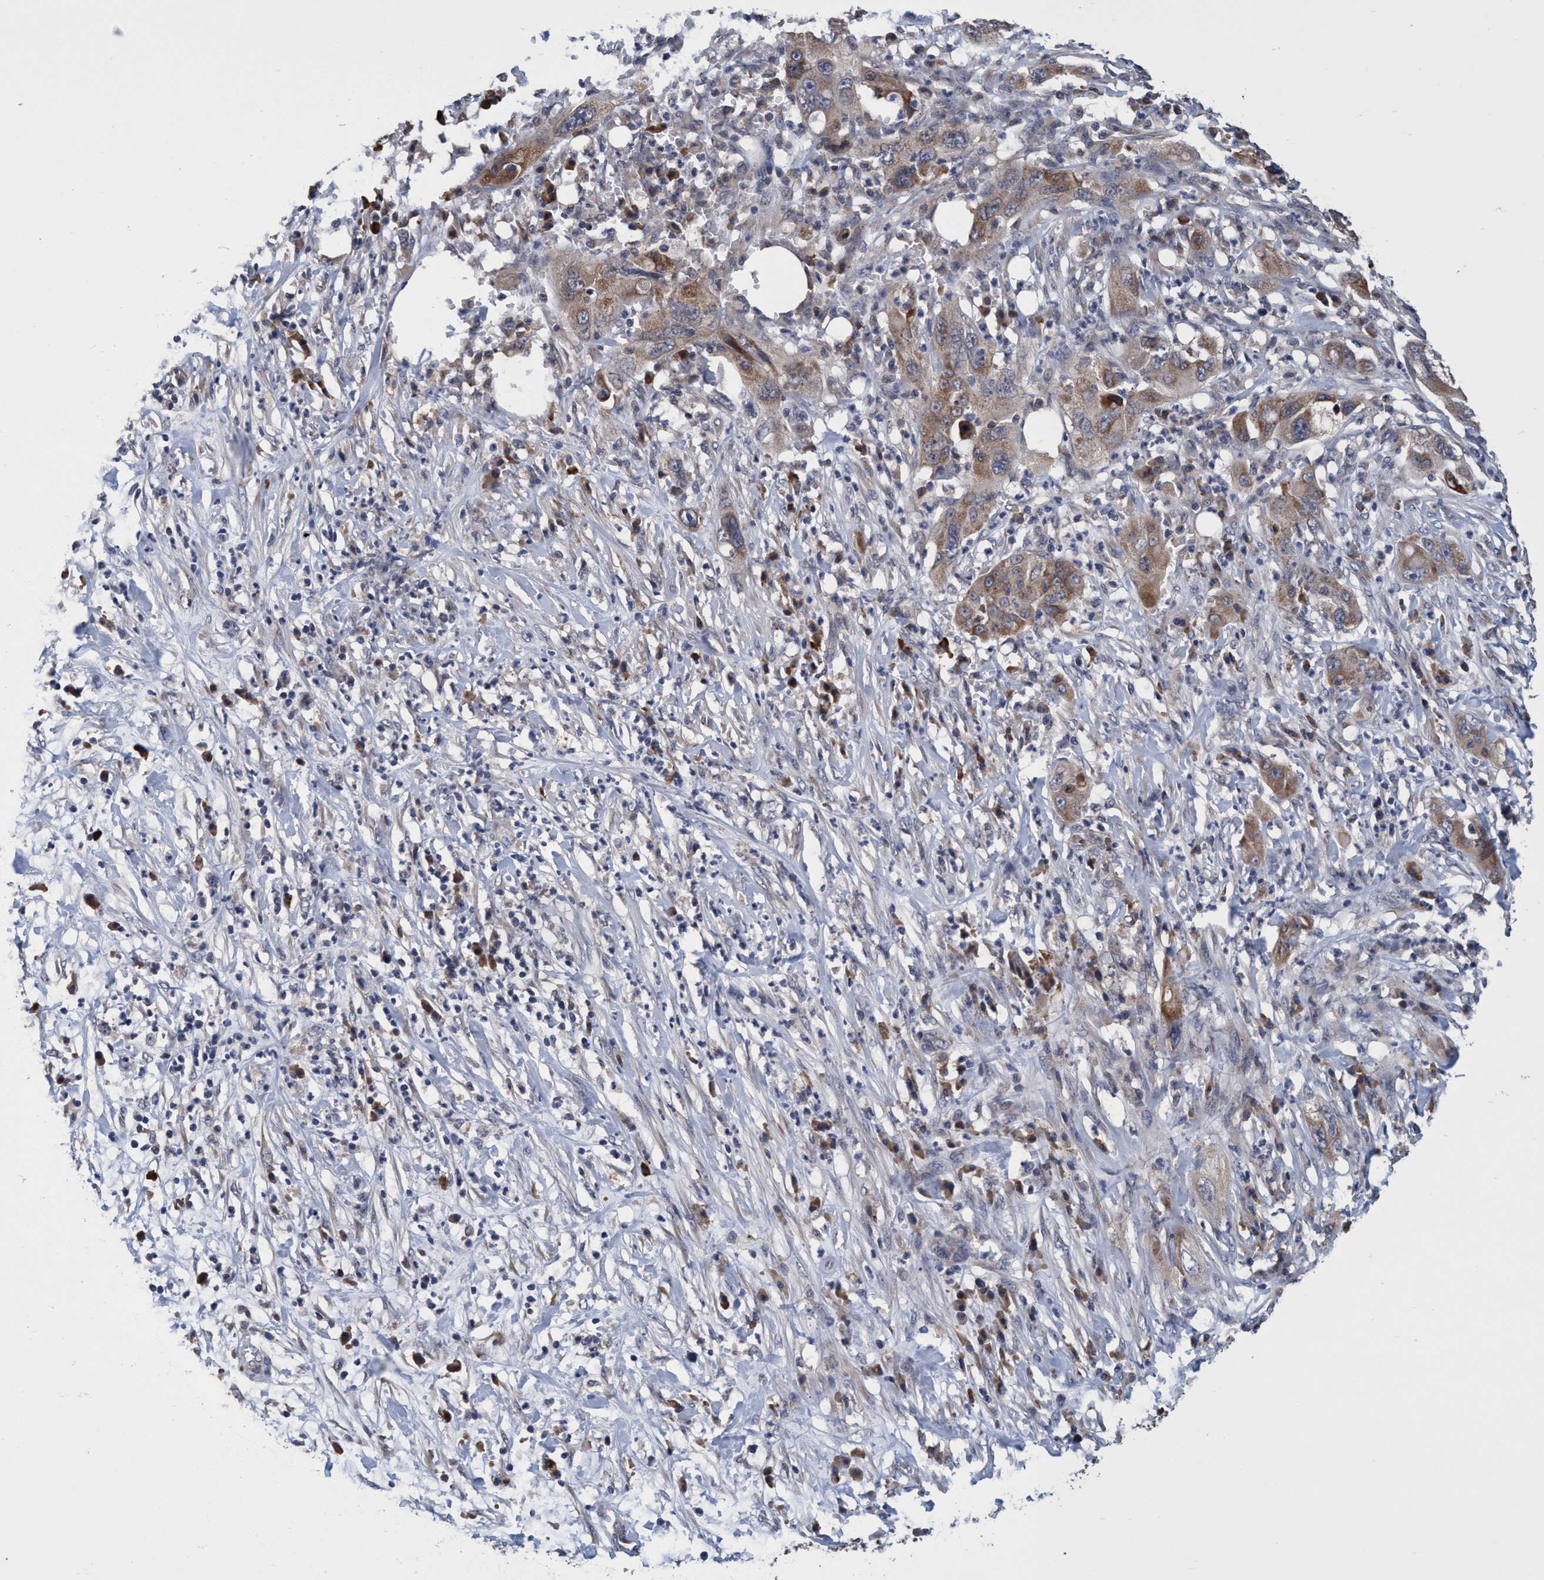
{"staining": {"intensity": "weak", "quantity": ">75%", "location": "cytoplasmic/membranous"}, "tissue": "pancreatic cancer", "cell_type": "Tumor cells", "image_type": "cancer", "snomed": [{"axis": "morphology", "description": "Adenocarcinoma, NOS"}, {"axis": "topography", "description": "Pancreas"}], "caption": "Immunohistochemical staining of human pancreatic adenocarcinoma exhibits low levels of weak cytoplasmic/membranous protein expression in approximately >75% of tumor cells.", "gene": "CALCOCO2", "patient": {"sex": "female", "age": 78}}